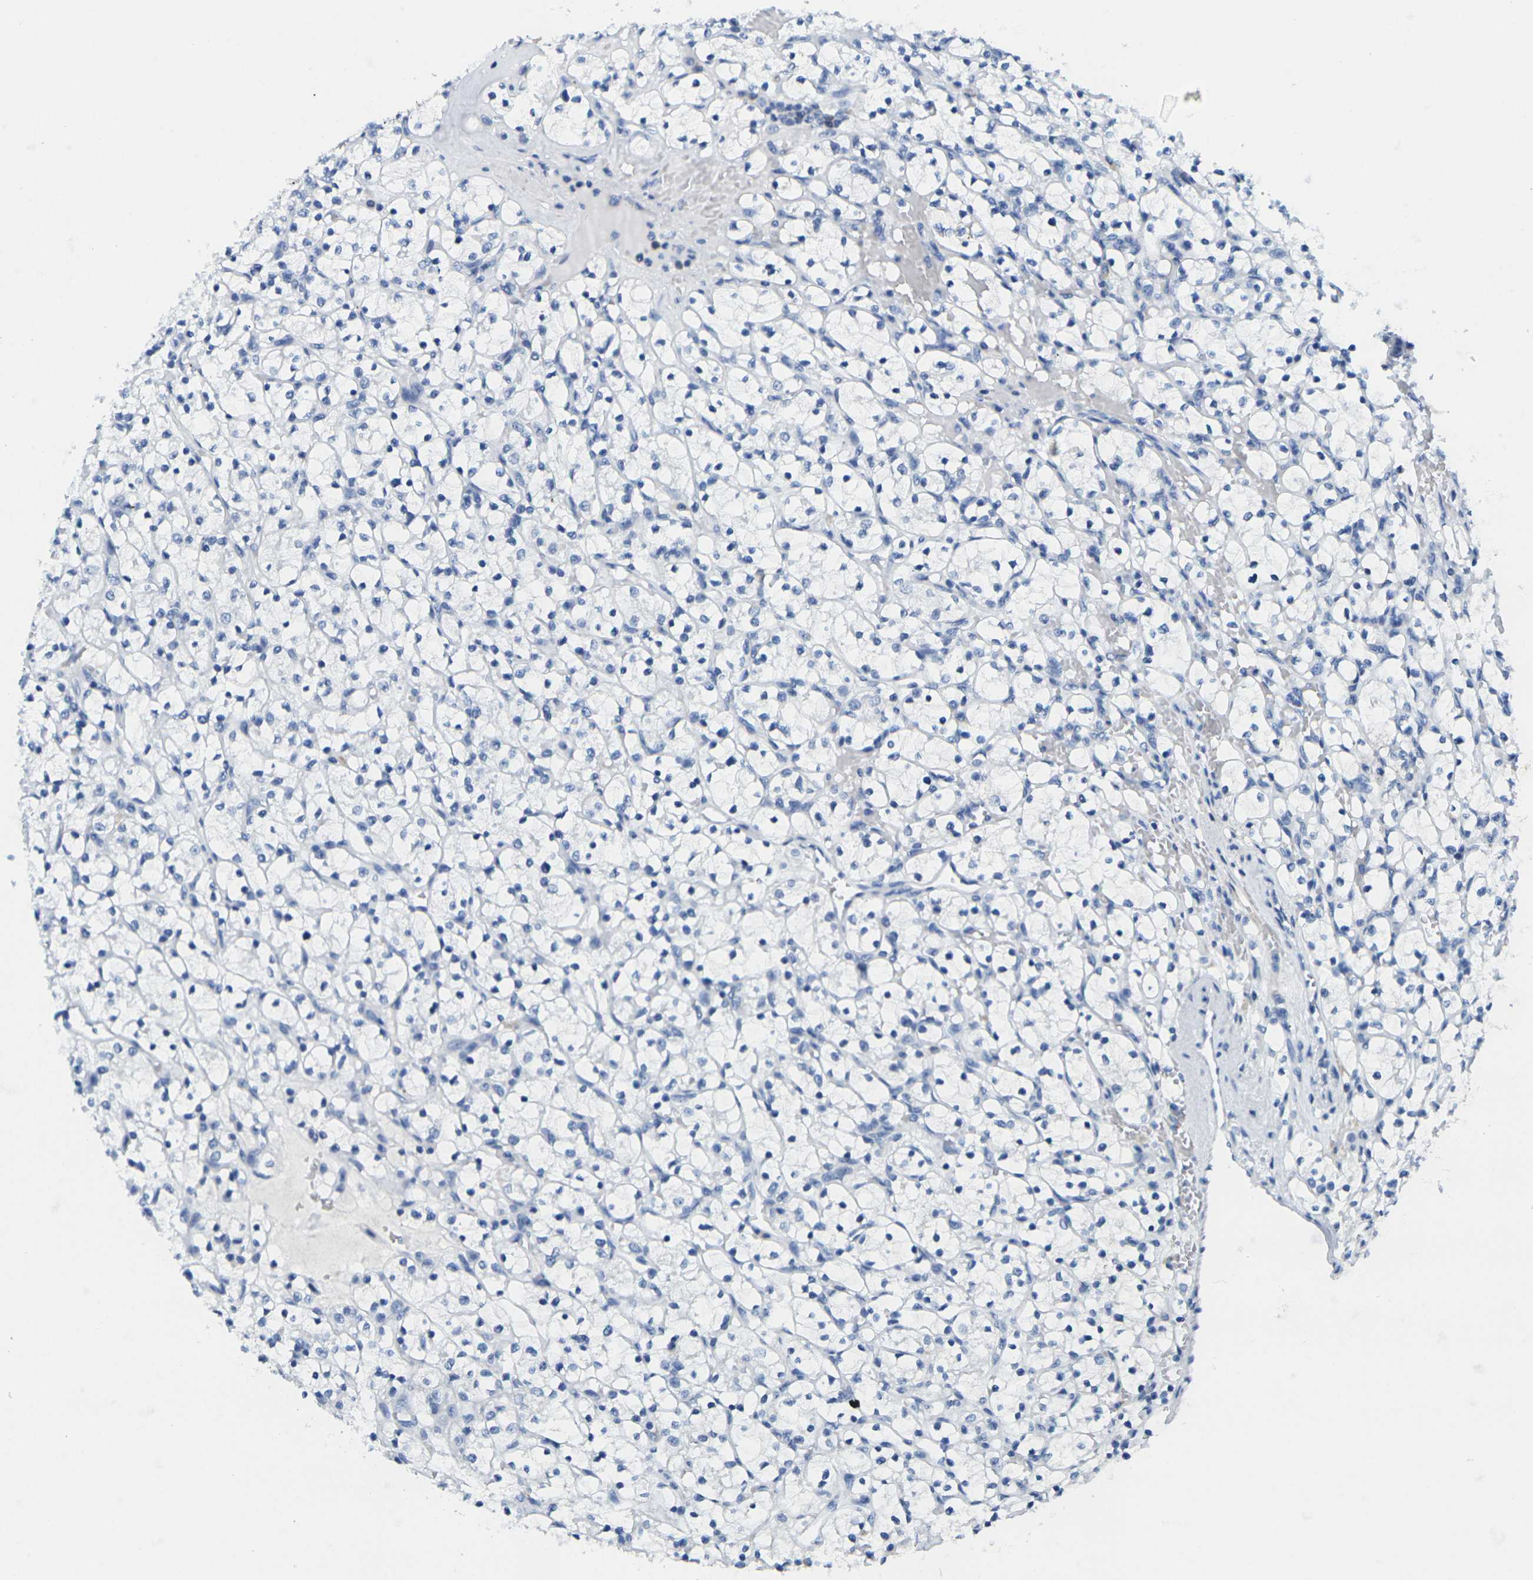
{"staining": {"intensity": "negative", "quantity": "none", "location": "none"}, "tissue": "renal cancer", "cell_type": "Tumor cells", "image_type": "cancer", "snomed": [{"axis": "morphology", "description": "Adenocarcinoma, NOS"}, {"axis": "topography", "description": "Kidney"}], "caption": "The histopathology image reveals no staining of tumor cells in adenocarcinoma (renal).", "gene": "FAM3D", "patient": {"sex": "female", "age": 69}}